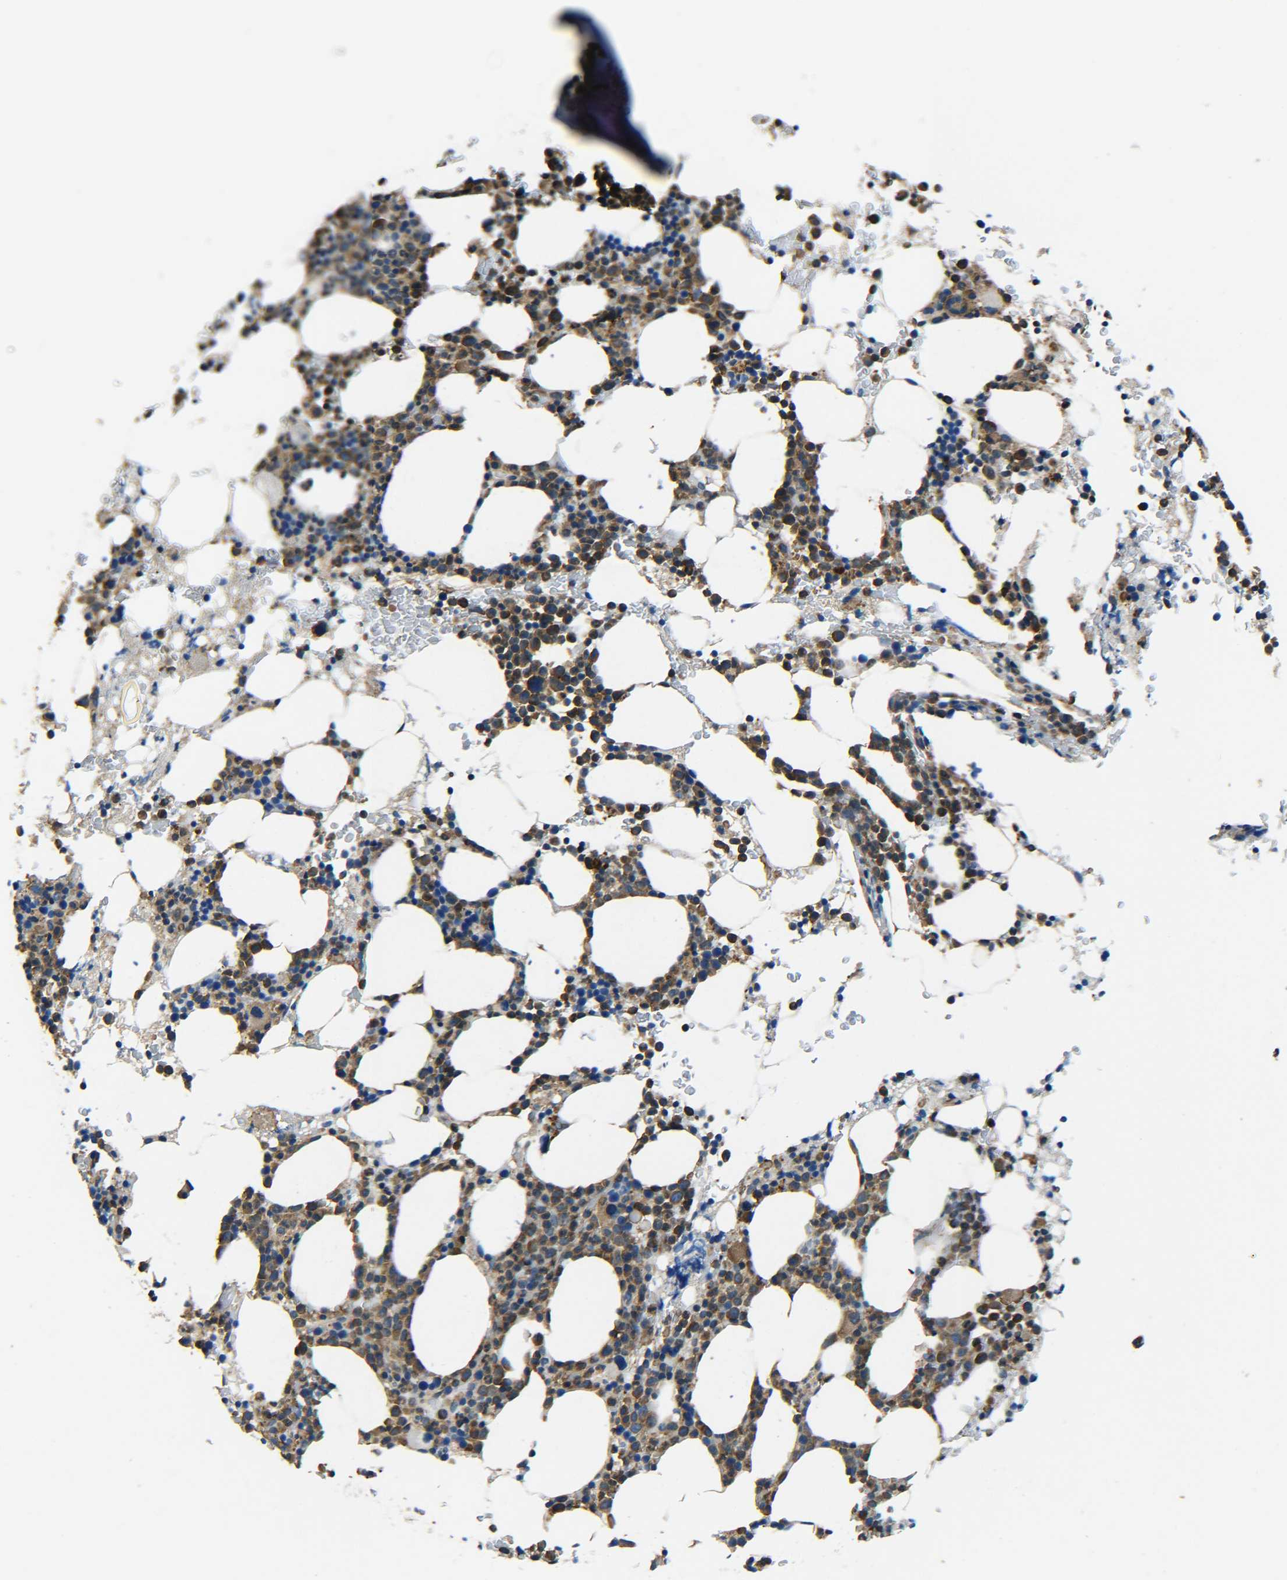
{"staining": {"intensity": "strong", "quantity": "25%-75%", "location": "cytoplasmic/membranous"}, "tissue": "bone marrow", "cell_type": "Hematopoietic cells", "image_type": "normal", "snomed": [{"axis": "morphology", "description": "Normal tissue, NOS"}, {"axis": "morphology", "description": "Inflammation, NOS"}, {"axis": "topography", "description": "Bone marrow"}], "caption": "Immunohistochemistry (IHC) (DAB) staining of unremarkable bone marrow displays strong cytoplasmic/membranous protein positivity in approximately 25%-75% of hematopoietic cells.", "gene": "PREB", "patient": {"sex": "female", "age": 84}}